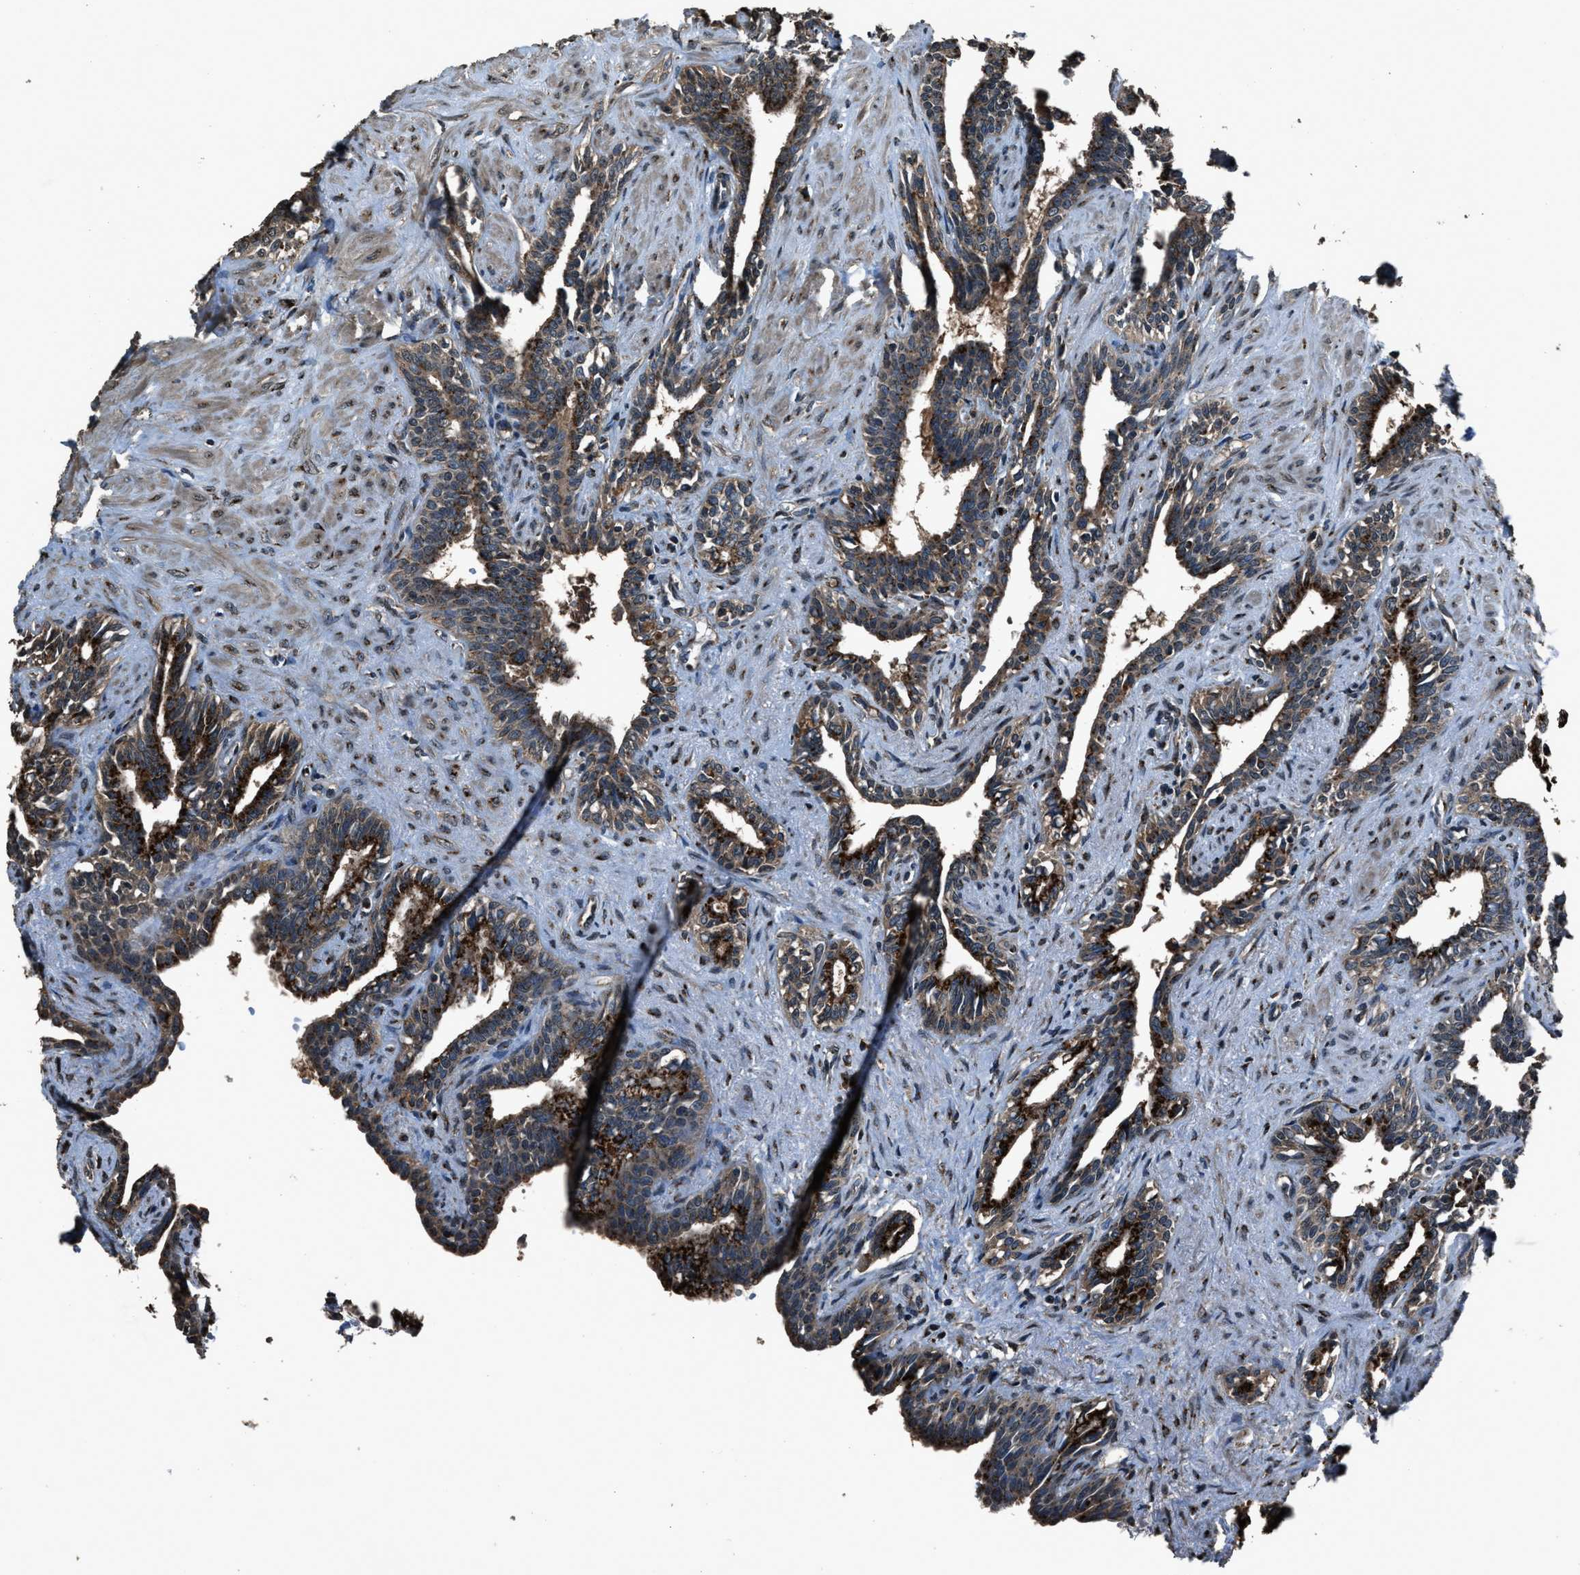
{"staining": {"intensity": "strong", "quantity": ">75%", "location": "cytoplasmic/membranous"}, "tissue": "seminal vesicle", "cell_type": "Glandular cells", "image_type": "normal", "snomed": [{"axis": "morphology", "description": "Normal tissue, NOS"}, {"axis": "morphology", "description": "Adenocarcinoma, High grade"}, {"axis": "topography", "description": "Prostate"}, {"axis": "topography", "description": "Seminal veicle"}], "caption": "Immunohistochemistry (IHC) image of benign seminal vesicle: human seminal vesicle stained using immunohistochemistry (IHC) demonstrates high levels of strong protein expression localized specifically in the cytoplasmic/membranous of glandular cells, appearing as a cytoplasmic/membranous brown color.", "gene": "SLC38A10", "patient": {"sex": "male", "age": 55}}